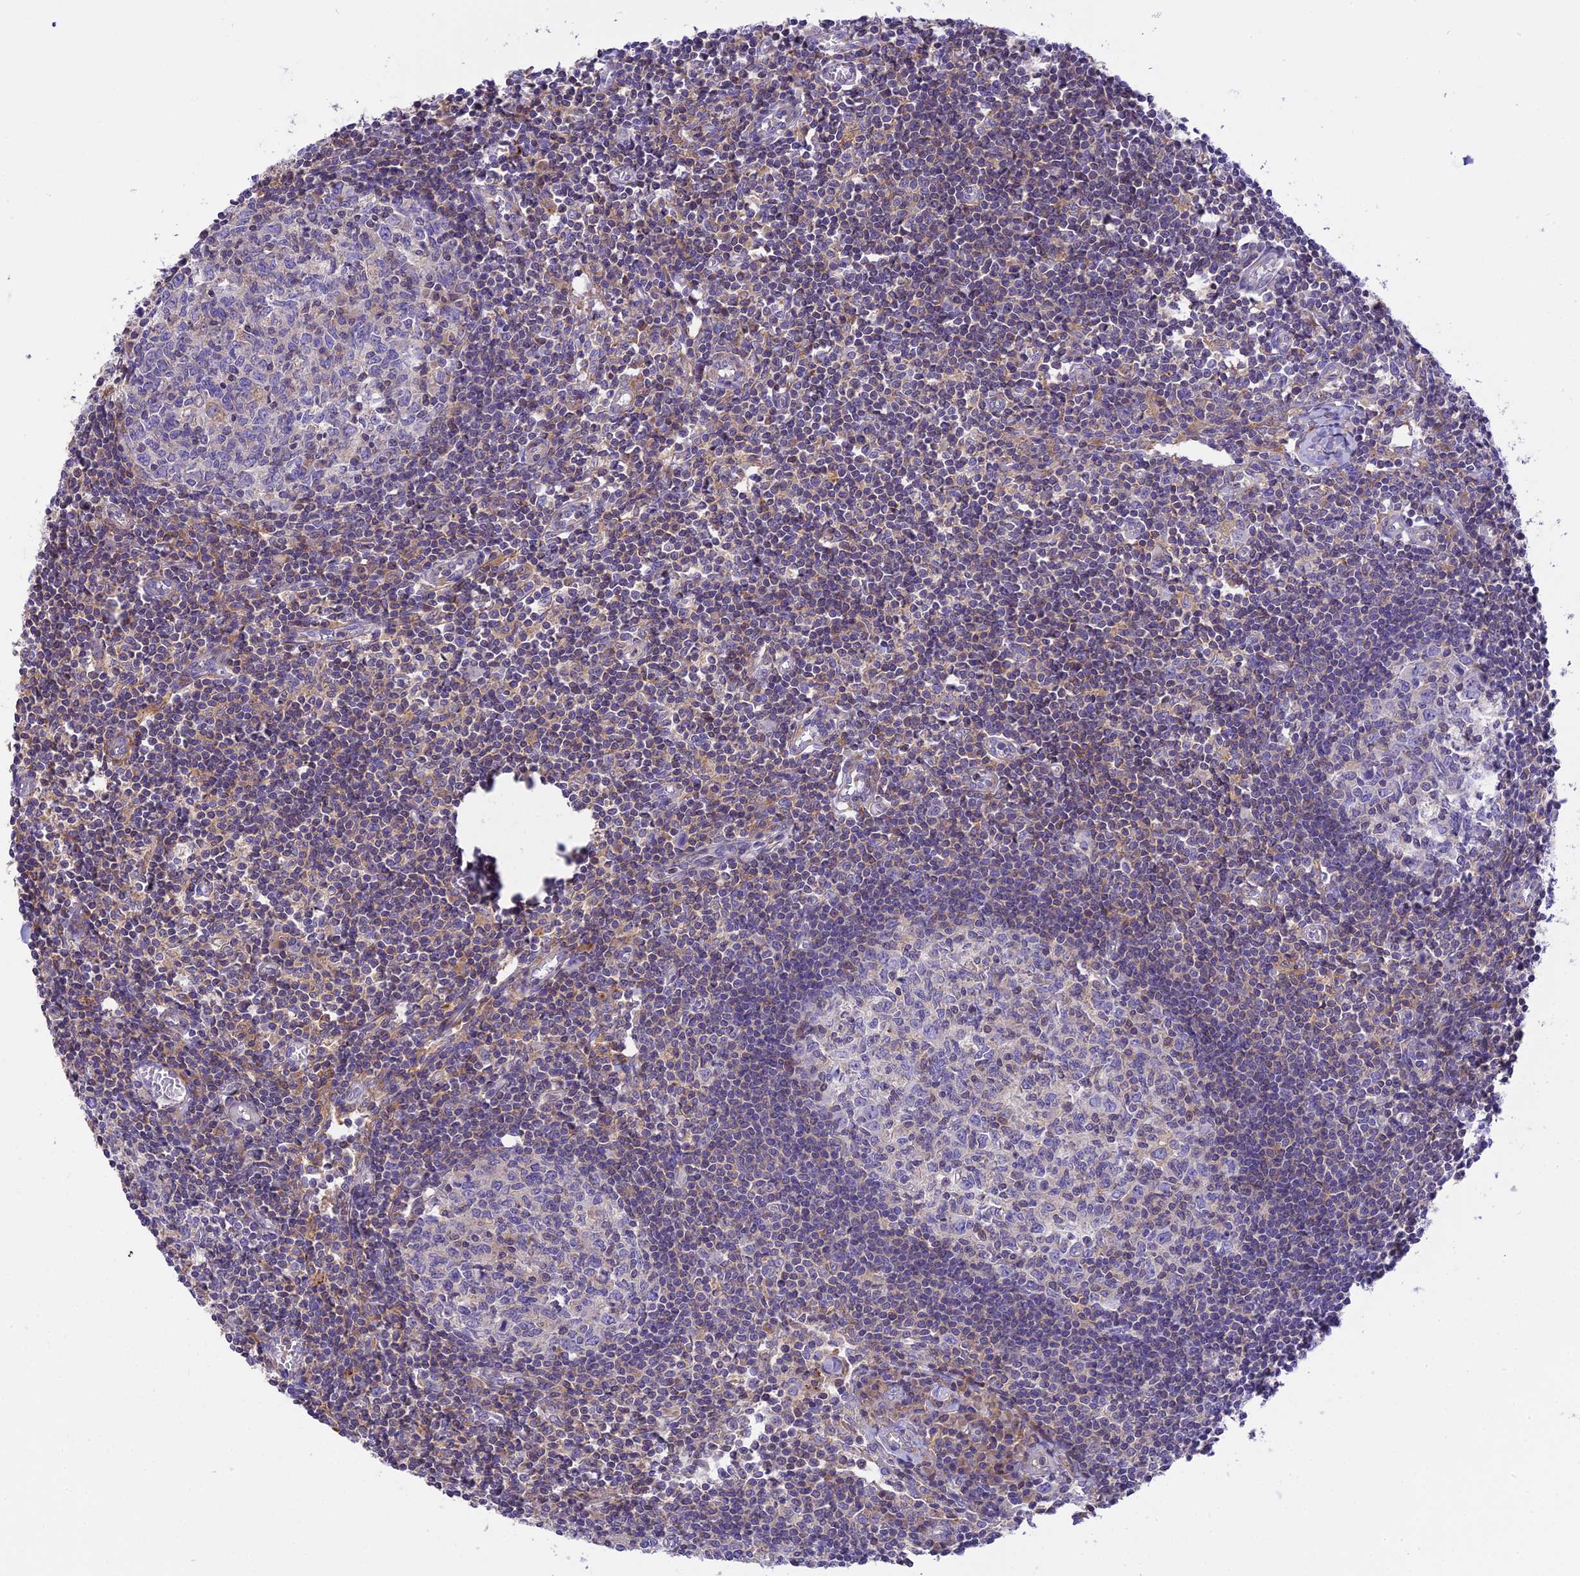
{"staining": {"intensity": "weak", "quantity": "<25%", "location": "cytoplasmic/membranous"}, "tissue": "lymph node", "cell_type": "Germinal center cells", "image_type": "normal", "snomed": [{"axis": "morphology", "description": "Normal tissue, NOS"}, {"axis": "topography", "description": "Lymph node"}], "caption": "IHC of unremarkable lymph node reveals no staining in germinal center cells.", "gene": "CORO7", "patient": {"sex": "female", "age": 55}}